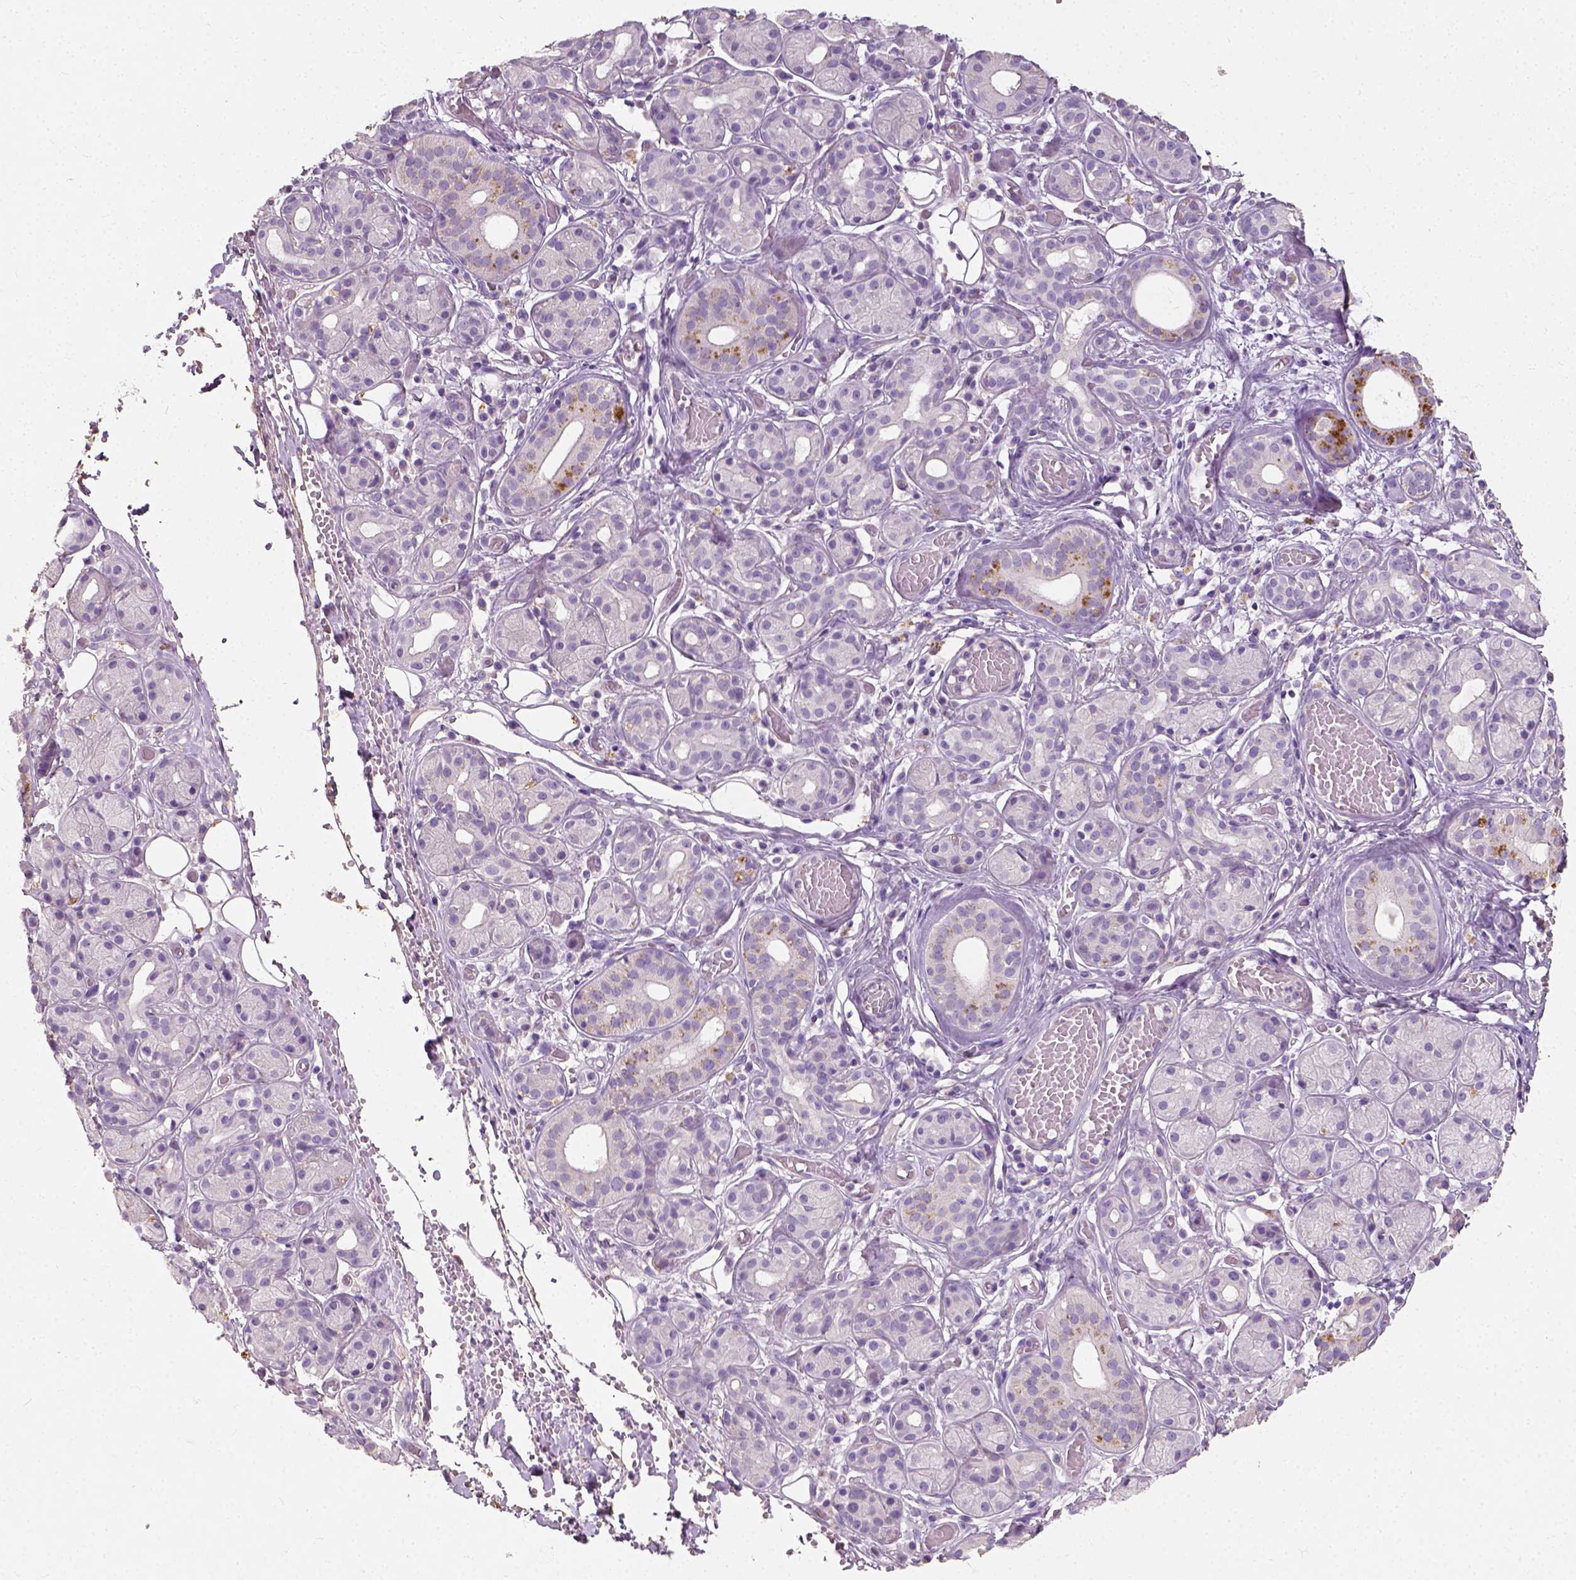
{"staining": {"intensity": "negative", "quantity": "none", "location": "none"}, "tissue": "salivary gland", "cell_type": "Glandular cells", "image_type": "normal", "snomed": [{"axis": "morphology", "description": "Normal tissue, NOS"}, {"axis": "topography", "description": "Salivary gland"}, {"axis": "topography", "description": "Peripheral nerve tissue"}], "caption": "DAB immunohistochemical staining of normal salivary gland displays no significant positivity in glandular cells.", "gene": "DHCR24", "patient": {"sex": "male", "age": 71}}